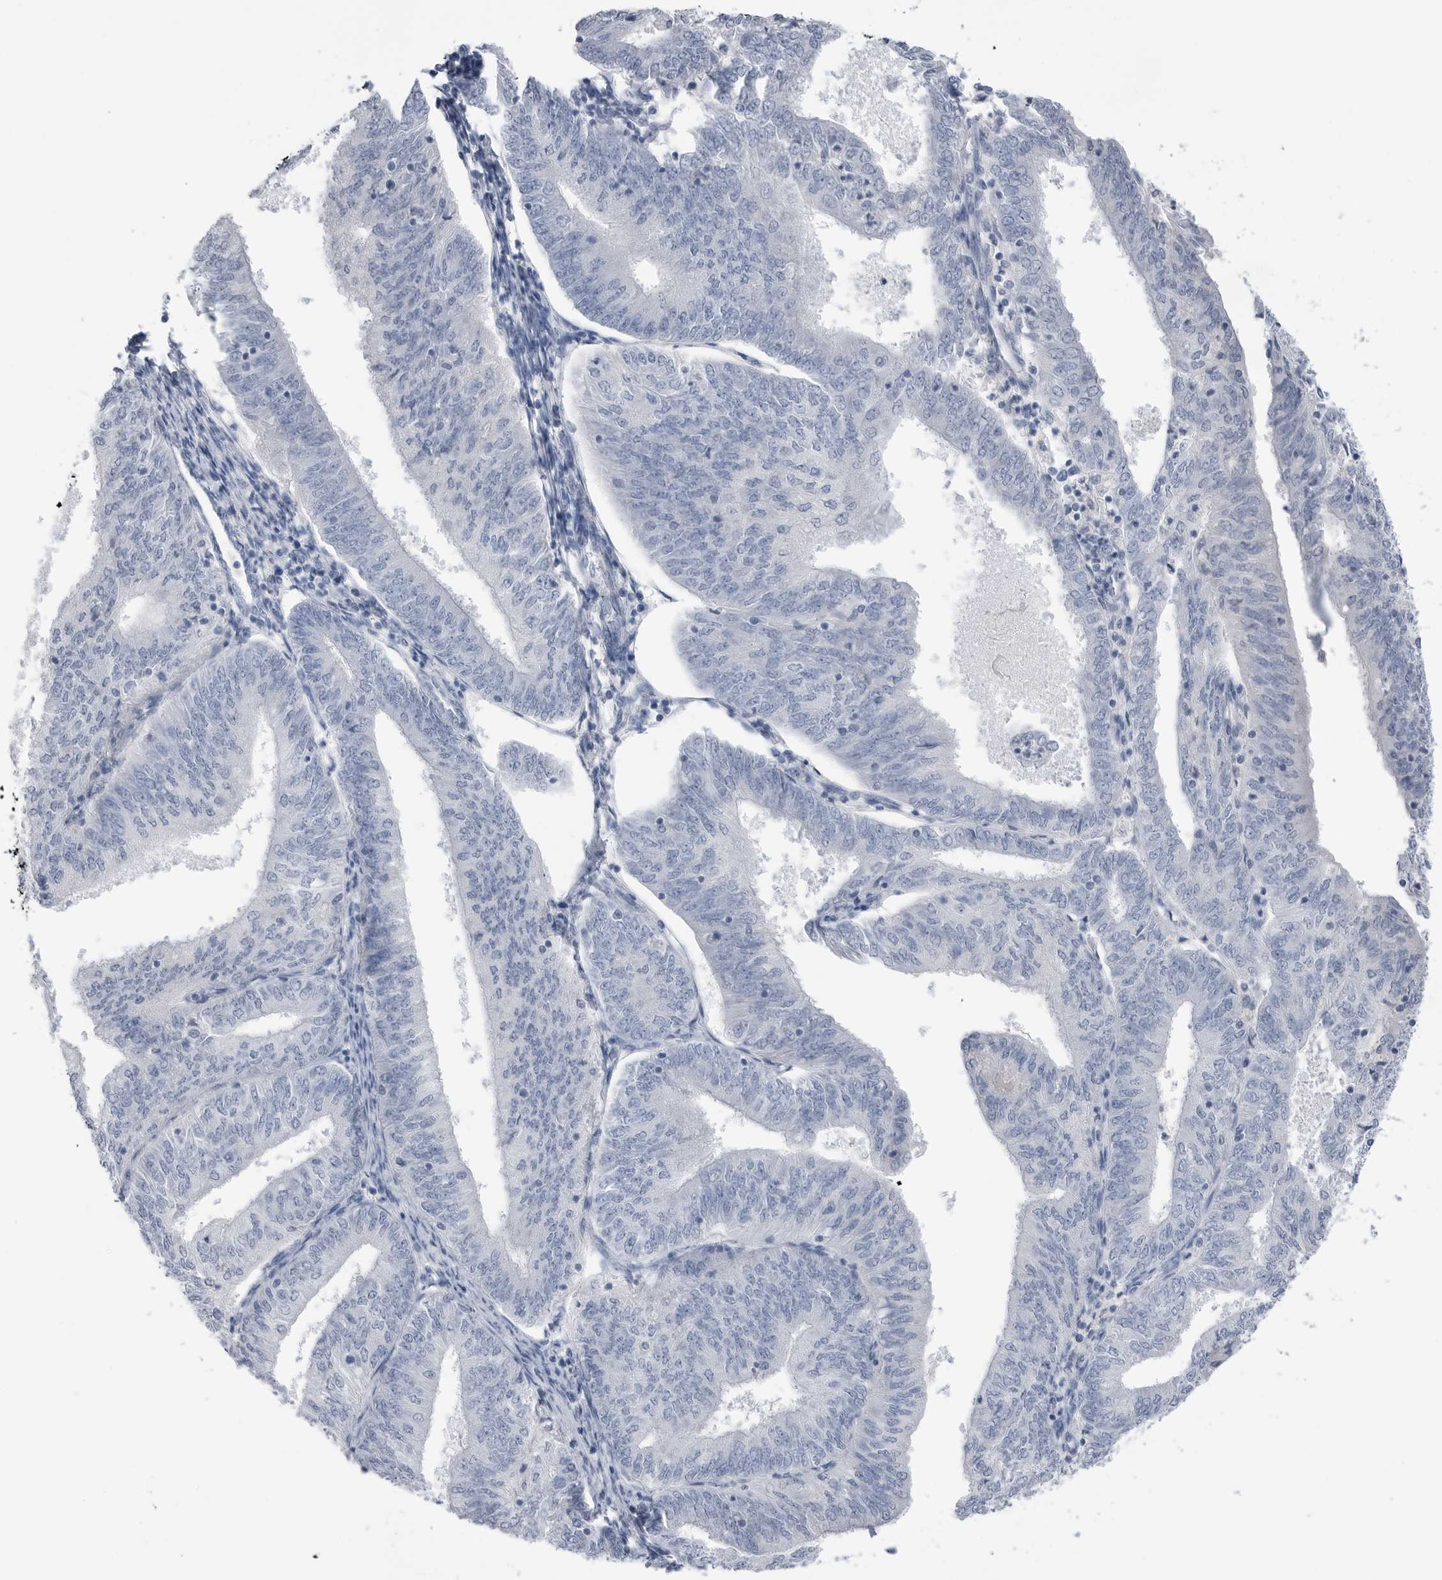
{"staining": {"intensity": "negative", "quantity": "none", "location": "none"}, "tissue": "endometrial cancer", "cell_type": "Tumor cells", "image_type": "cancer", "snomed": [{"axis": "morphology", "description": "Adenocarcinoma, NOS"}, {"axis": "topography", "description": "Endometrium"}], "caption": "Immunohistochemistry histopathology image of neoplastic tissue: adenocarcinoma (endometrial) stained with DAB reveals no significant protein staining in tumor cells.", "gene": "ABHD12", "patient": {"sex": "female", "age": 58}}